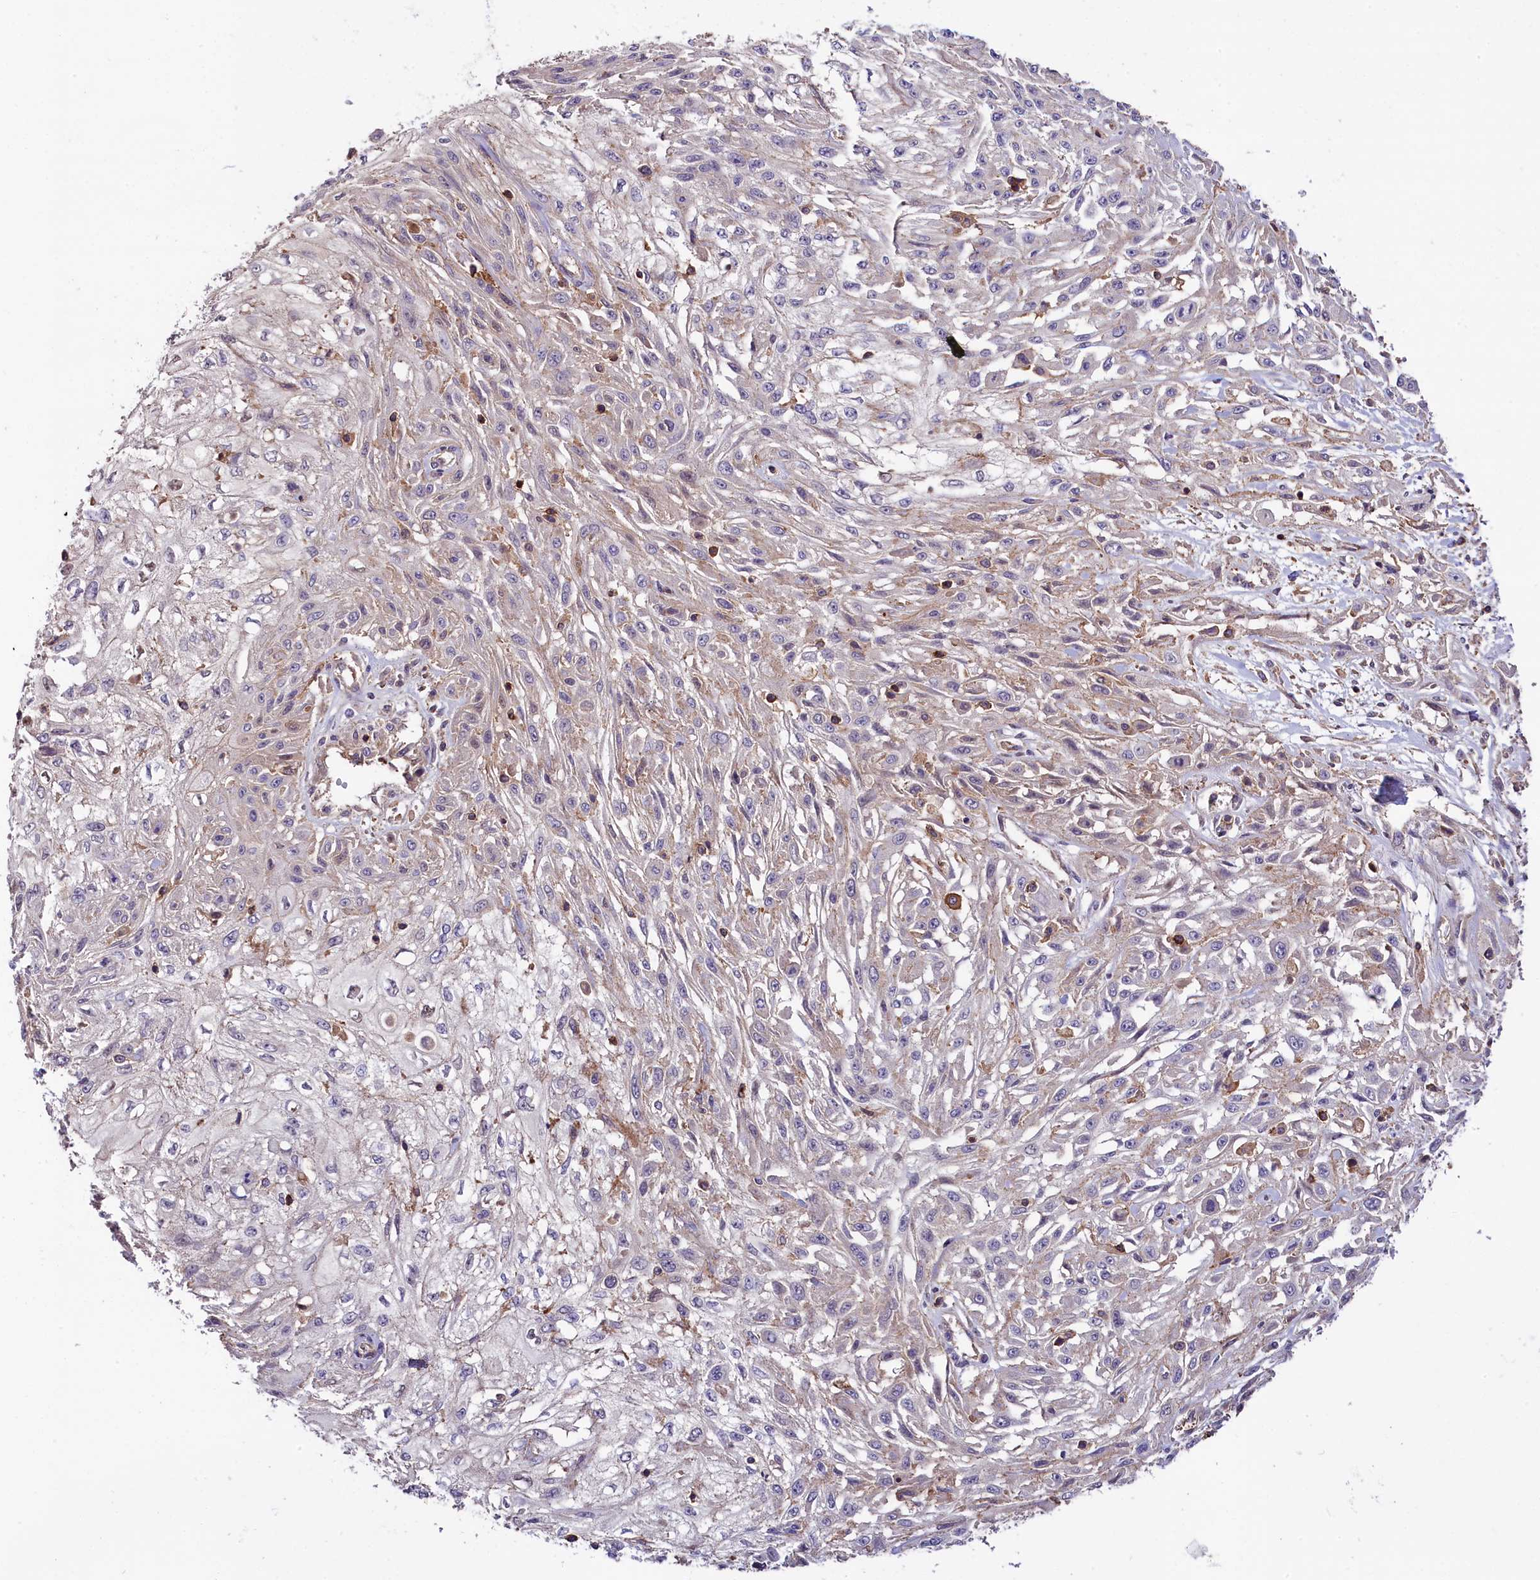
{"staining": {"intensity": "negative", "quantity": "none", "location": "none"}, "tissue": "skin cancer", "cell_type": "Tumor cells", "image_type": "cancer", "snomed": [{"axis": "morphology", "description": "Squamous cell carcinoma, NOS"}, {"axis": "morphology", "description": "Squamous cell carcinoma, metastatic, NOS"}, {"axis": "topography", "description": "Skin"}, {"axis": "topography", "description": "Lymph node"}], "caption": "A histopathology image of human skin squamous cell carcinoma is negative for staining in tumor cells.", "gene": "SKIDA1", "patient": {"sex": "male", "age": 75}}